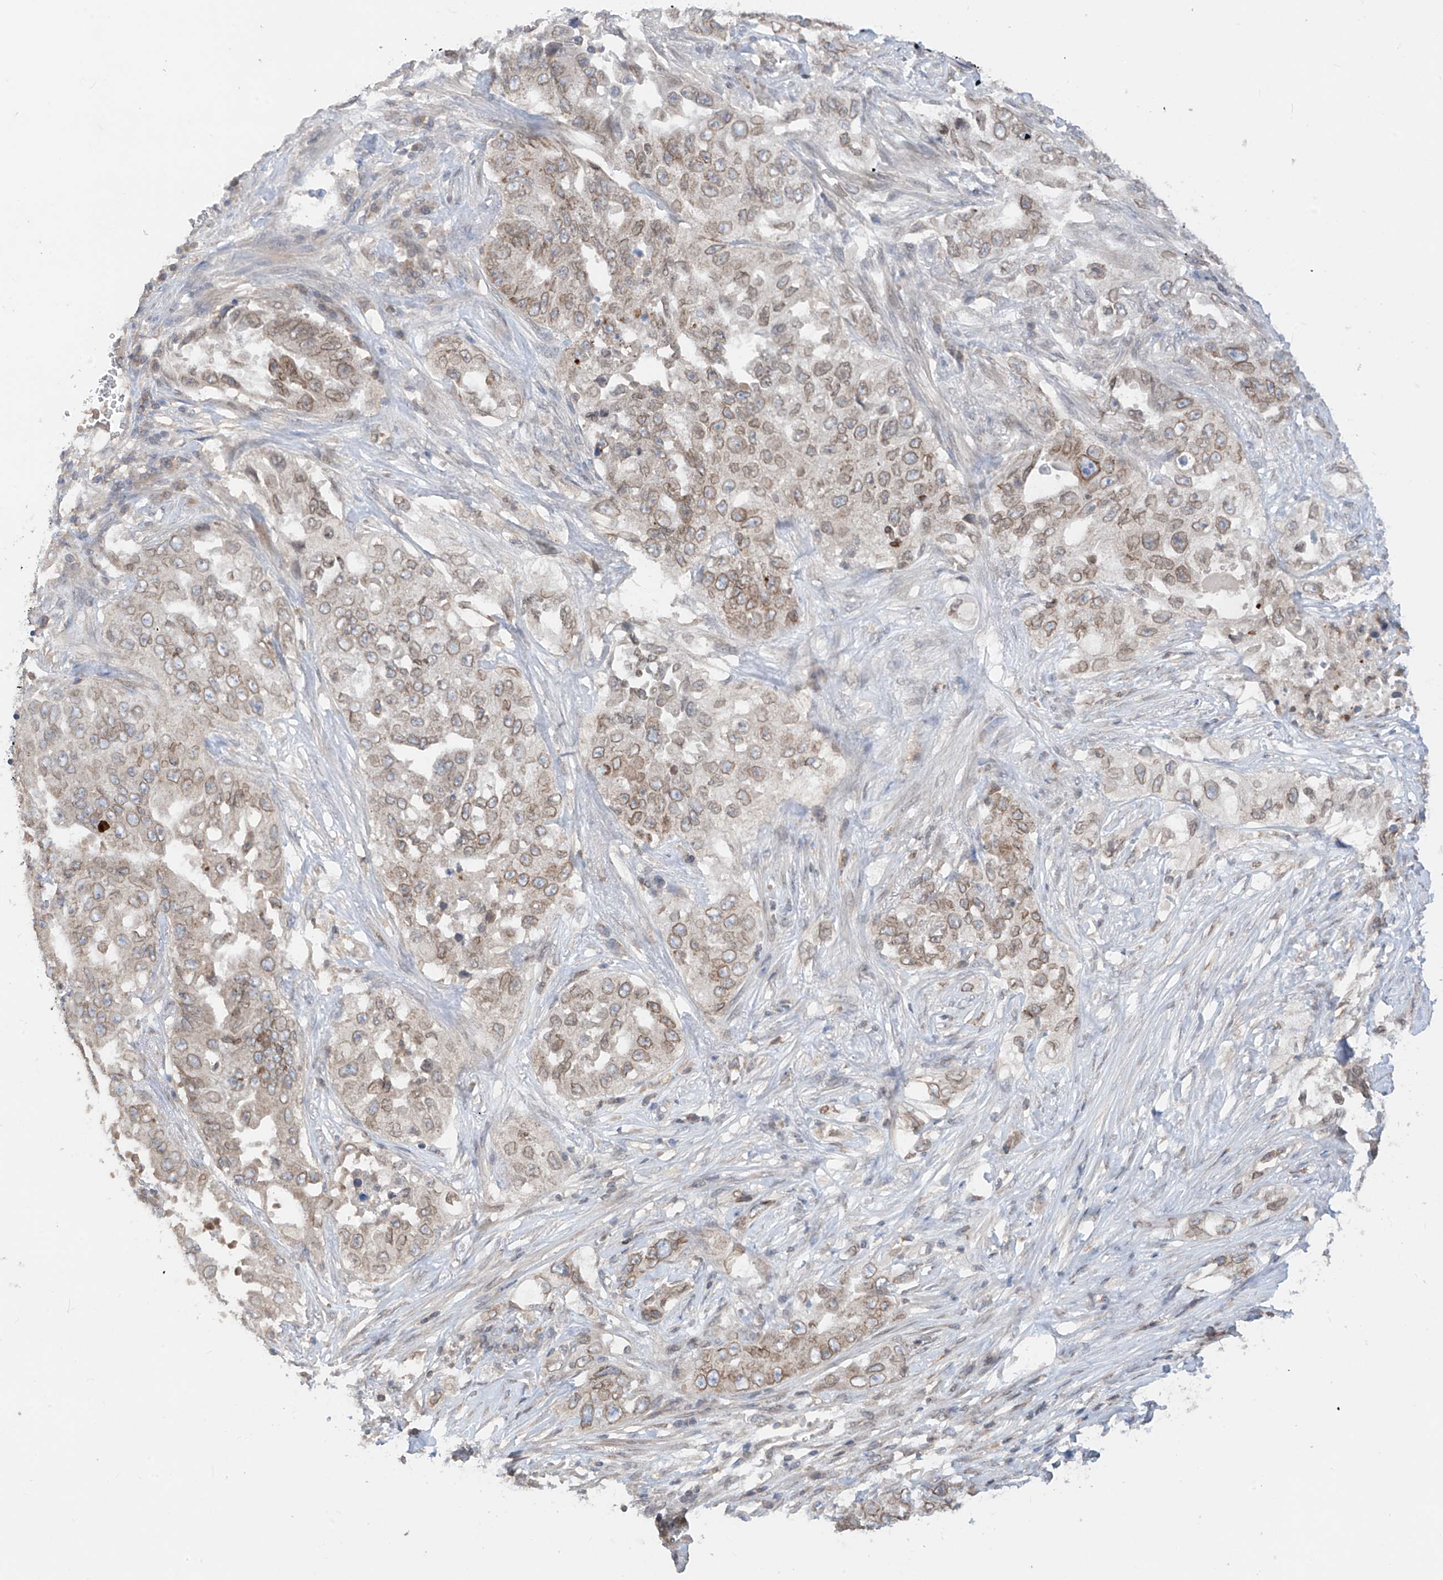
{"staining": {"intensity": "moderate", "quantity": "25%-75%", "location": "cytoplasmic/membranous,nuclear"}, "tissue": "lung cancer", "cell_type": "Tumor cells", "image_type": "cancer", "snomed": [{"axis": "morphology", "description": "Adenocarcinoma, NOS"}, {"axis": "topography", "description": "Lung"}], "caption": "Tumor cells demonstrate medium levels of moderate cytoplasmic/membranous and nuclear expression in about 25%-75% of cells in lung cancer.", "gene": "AHCTF1", "patient": {"sex": "female", "age": 51}}